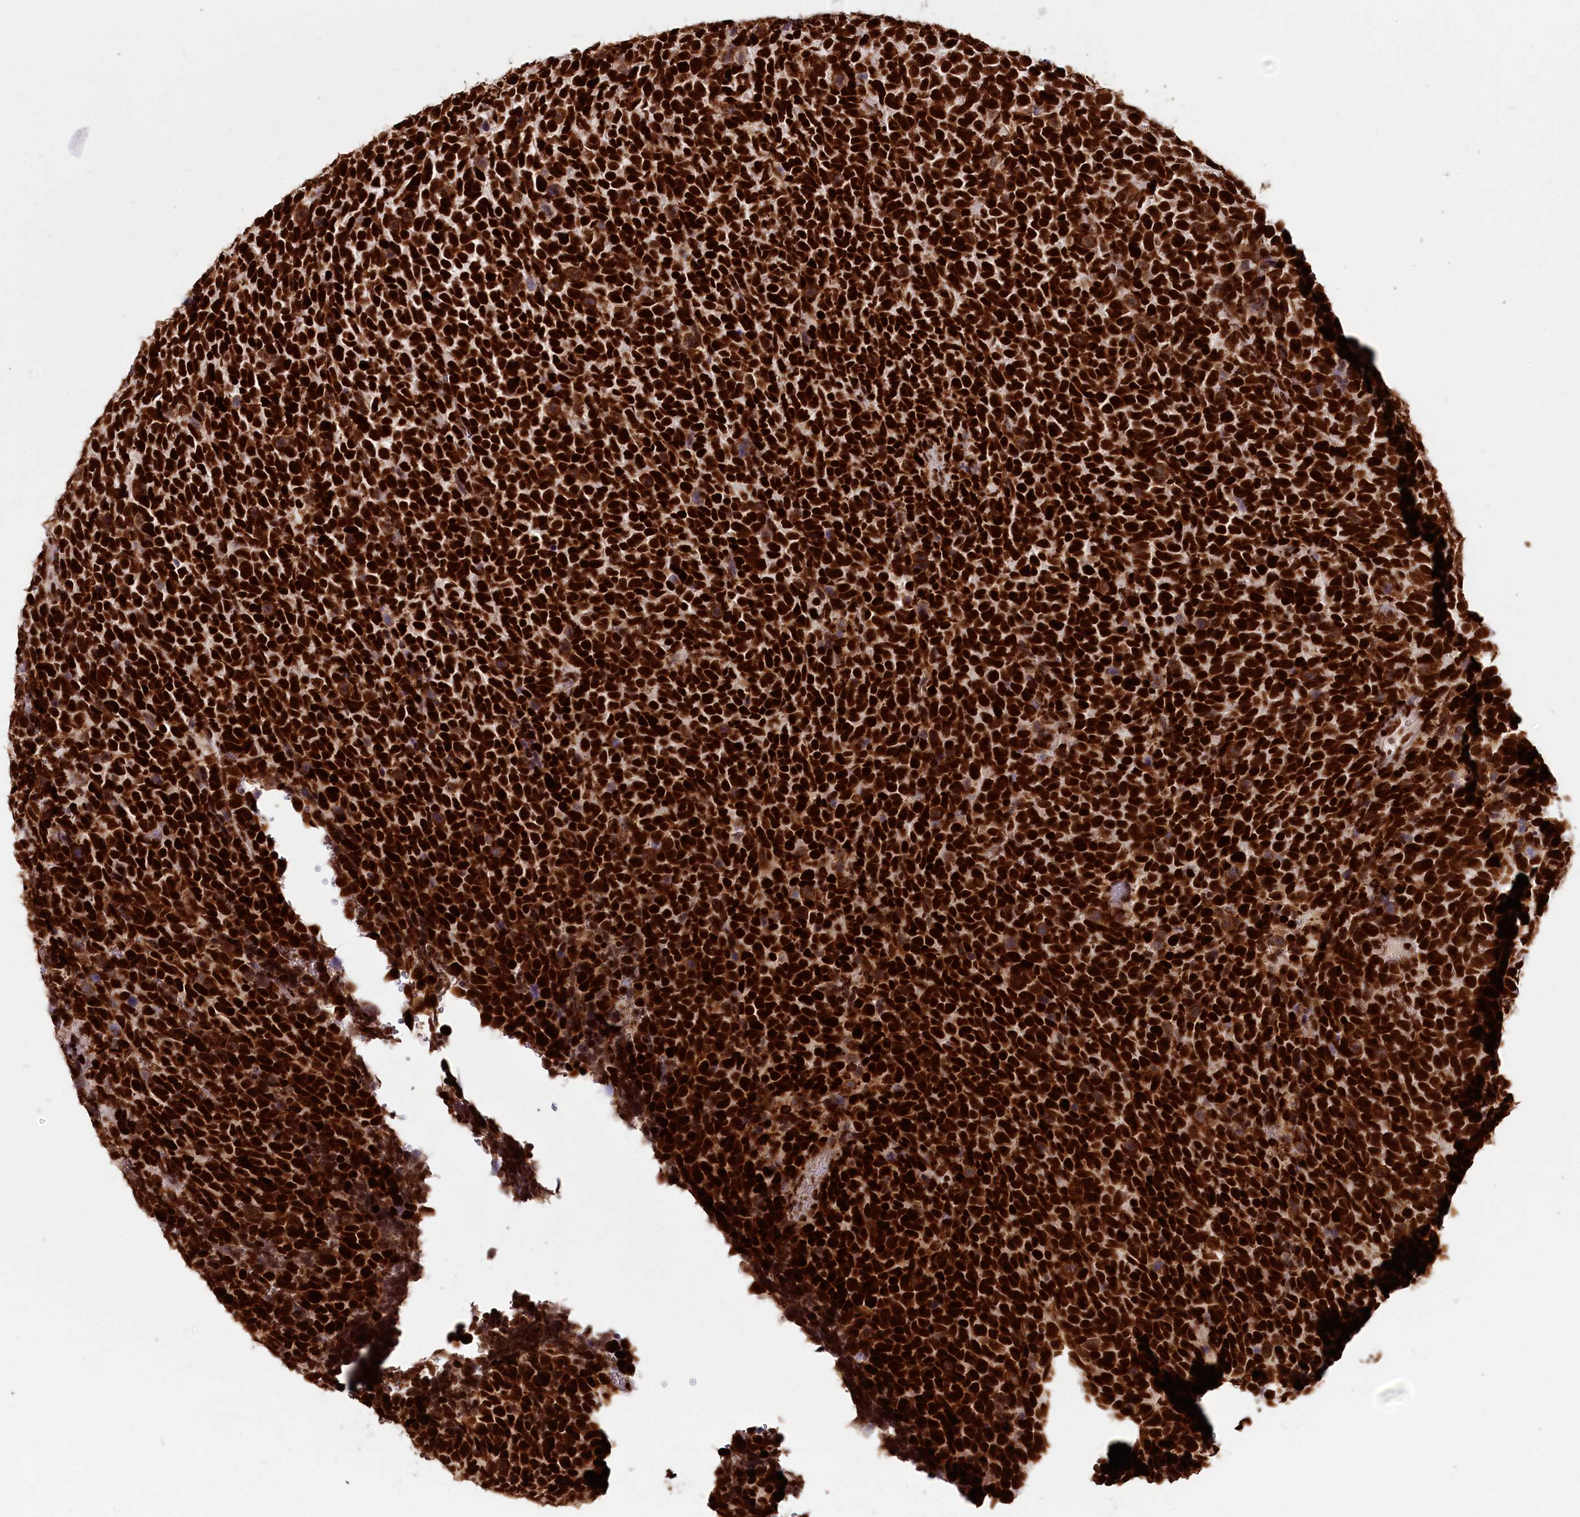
{"staining": {"intensity": "strong", "quantity": ">75%", "location": "nuclear"}, "tissue": "urothelial cancer", "cell_type": "Tumor cells", "image_type": "cancer", "snomed": [{"axis": "morphology", "description": "Urothelial carcinoma, High grade"}, {"axis": "topography", "description": "Urinary bladder"}], "caption": "Immunohistochemistry (IHC) photomicrograph of human urothelial cancer stained for a protein (brown), which demonstrates high levels of strong nuclear positivity in approximately >75% of tumor cells.", "gene": "SMARCE1", "patient": {"sex": "female", "age": 82}}